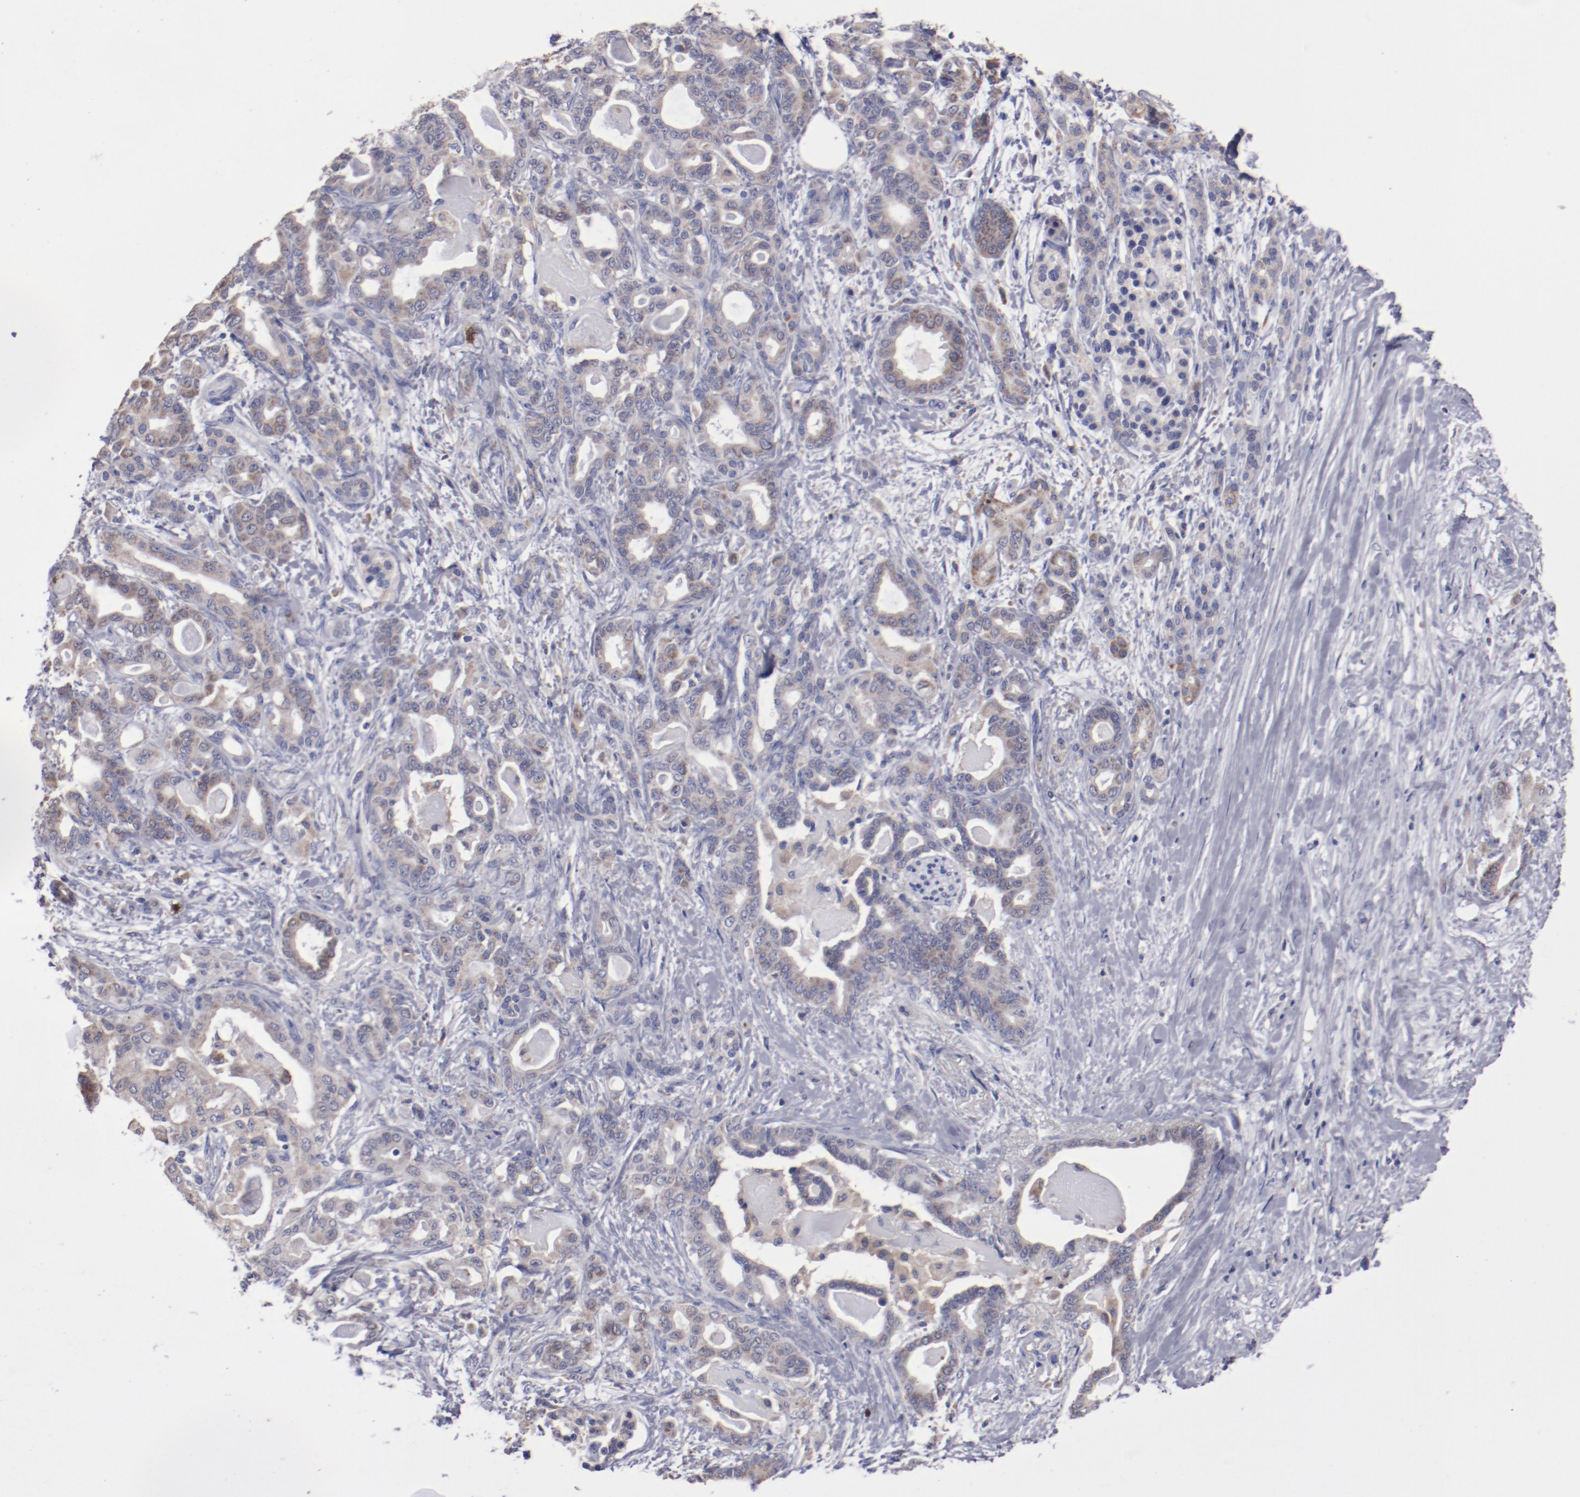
{"staining": {"intensity": "weak", "quantity": ">75%", "location": "cytoplasmic/membranous"}, "tissue": "pancreatic cancer", "cell_type": "Tumor cells", "image_type": "cancer", "snomed": [{"axis": "morphology", "description": "Adenocarcinoma, NOS"}, {"axis": "topography", "description": "Pancreas"}], "caption": "Tumor cells show weak cytoplasmic/membranous staining in approximately >75% of cells in pancreatic cancer (adenocarcinoma).", "gene": "FGR", "patient": {"sex": "male", "age": 63}}